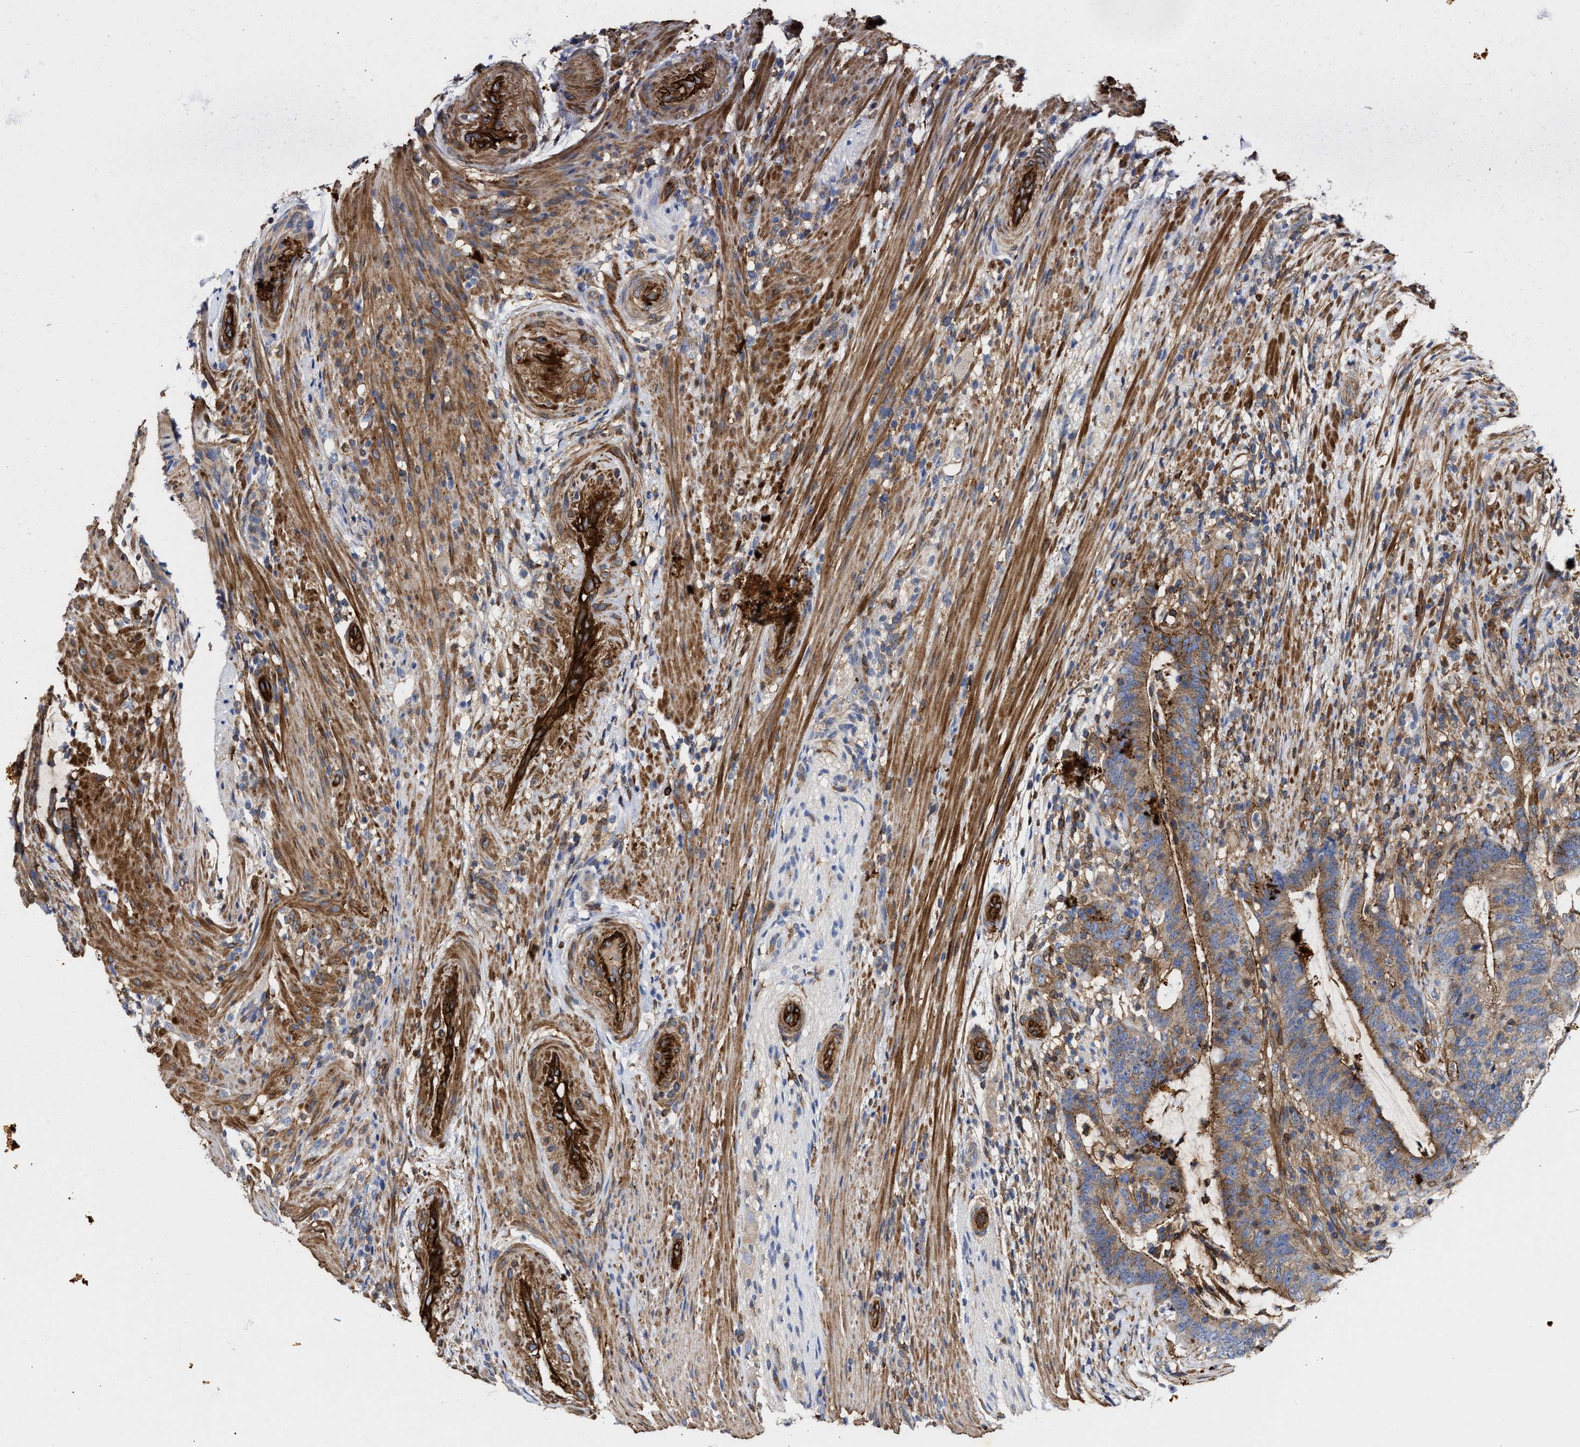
{"staining": {"intensity": "moderate", "quantity": "25%-75%", "location": "cytoplasmic/membranous"}, "tissue": "colorectal cancer", "cell_type": "Tumor cells", "image_type": "cancer", "snomed": [{"axis": "morphology", "description": "Adenocarcinoma, NOS"}, {"axis": "topography", "description": "Colon"}], "caption": "There is medium levels of moderate cytoplasmic/membranous positivity in tumor cells of colorectal adenocarcinoma, as demonstrated by immunohistochemical staining (brown color).", "gene": "HS3ST5", "patient": {"sex": "female", "age": 66}}